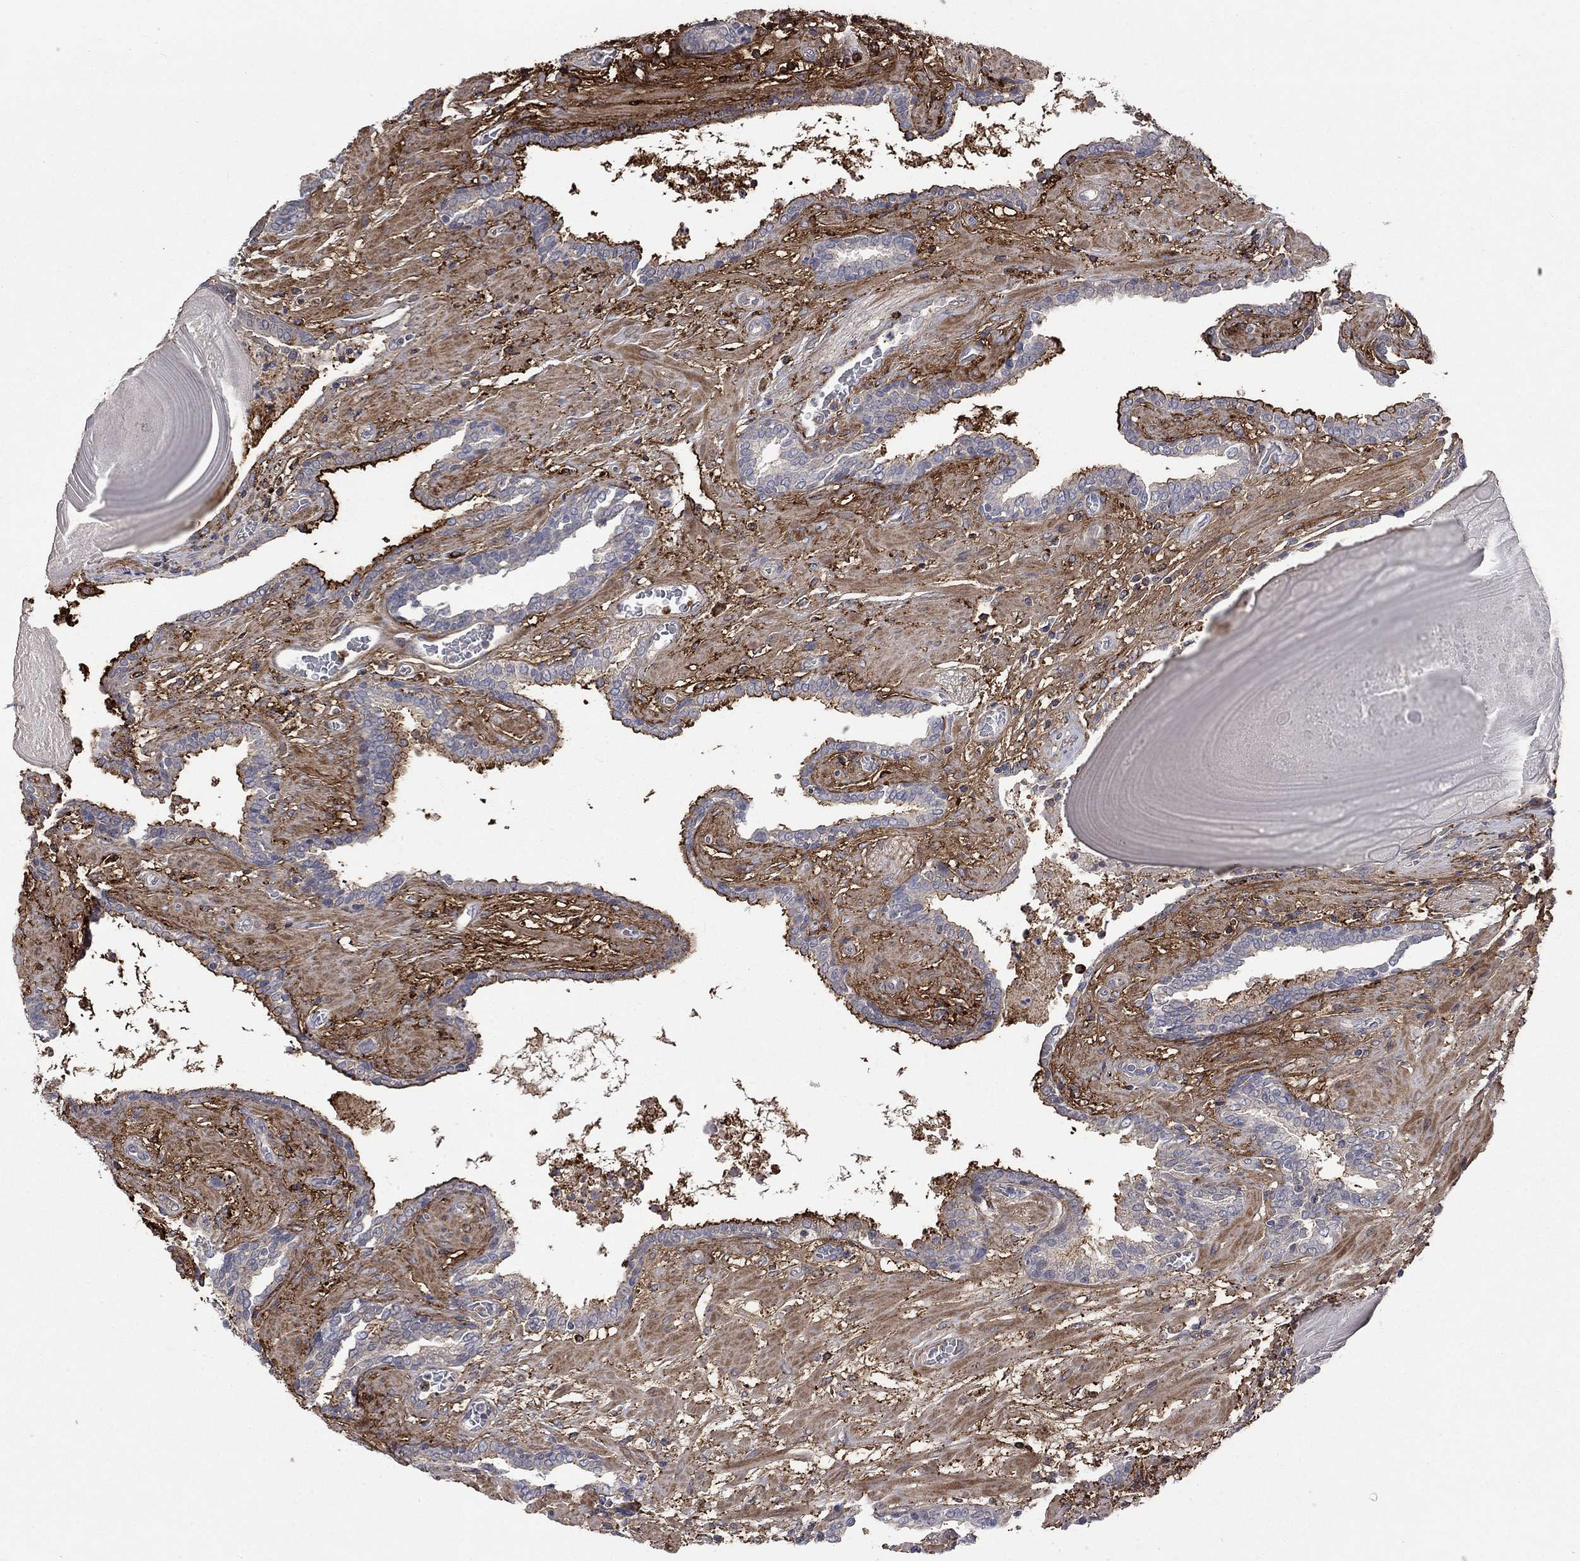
{"staining": {"intensity": "moderate", "quantity": "<25%", "location": "cytoplasmic/membranous"}, "tissue": "prostate cancer", "cell_type": "Tumor cells", "image_type": "cancer", "snomed": [{"axis": "morphology", "description": "Adenocarcinoma, Low grade"}, {"axis": "topography", "description": "Prostate"}], "caption": "Prostate cancer stained for a protein (brown) exhibits moderate cytoplasmic/membranous positive expression in approximately <25% of tumor cells.", "gene": "VCAN", "patient": {"sex": "male", "age": 69}}